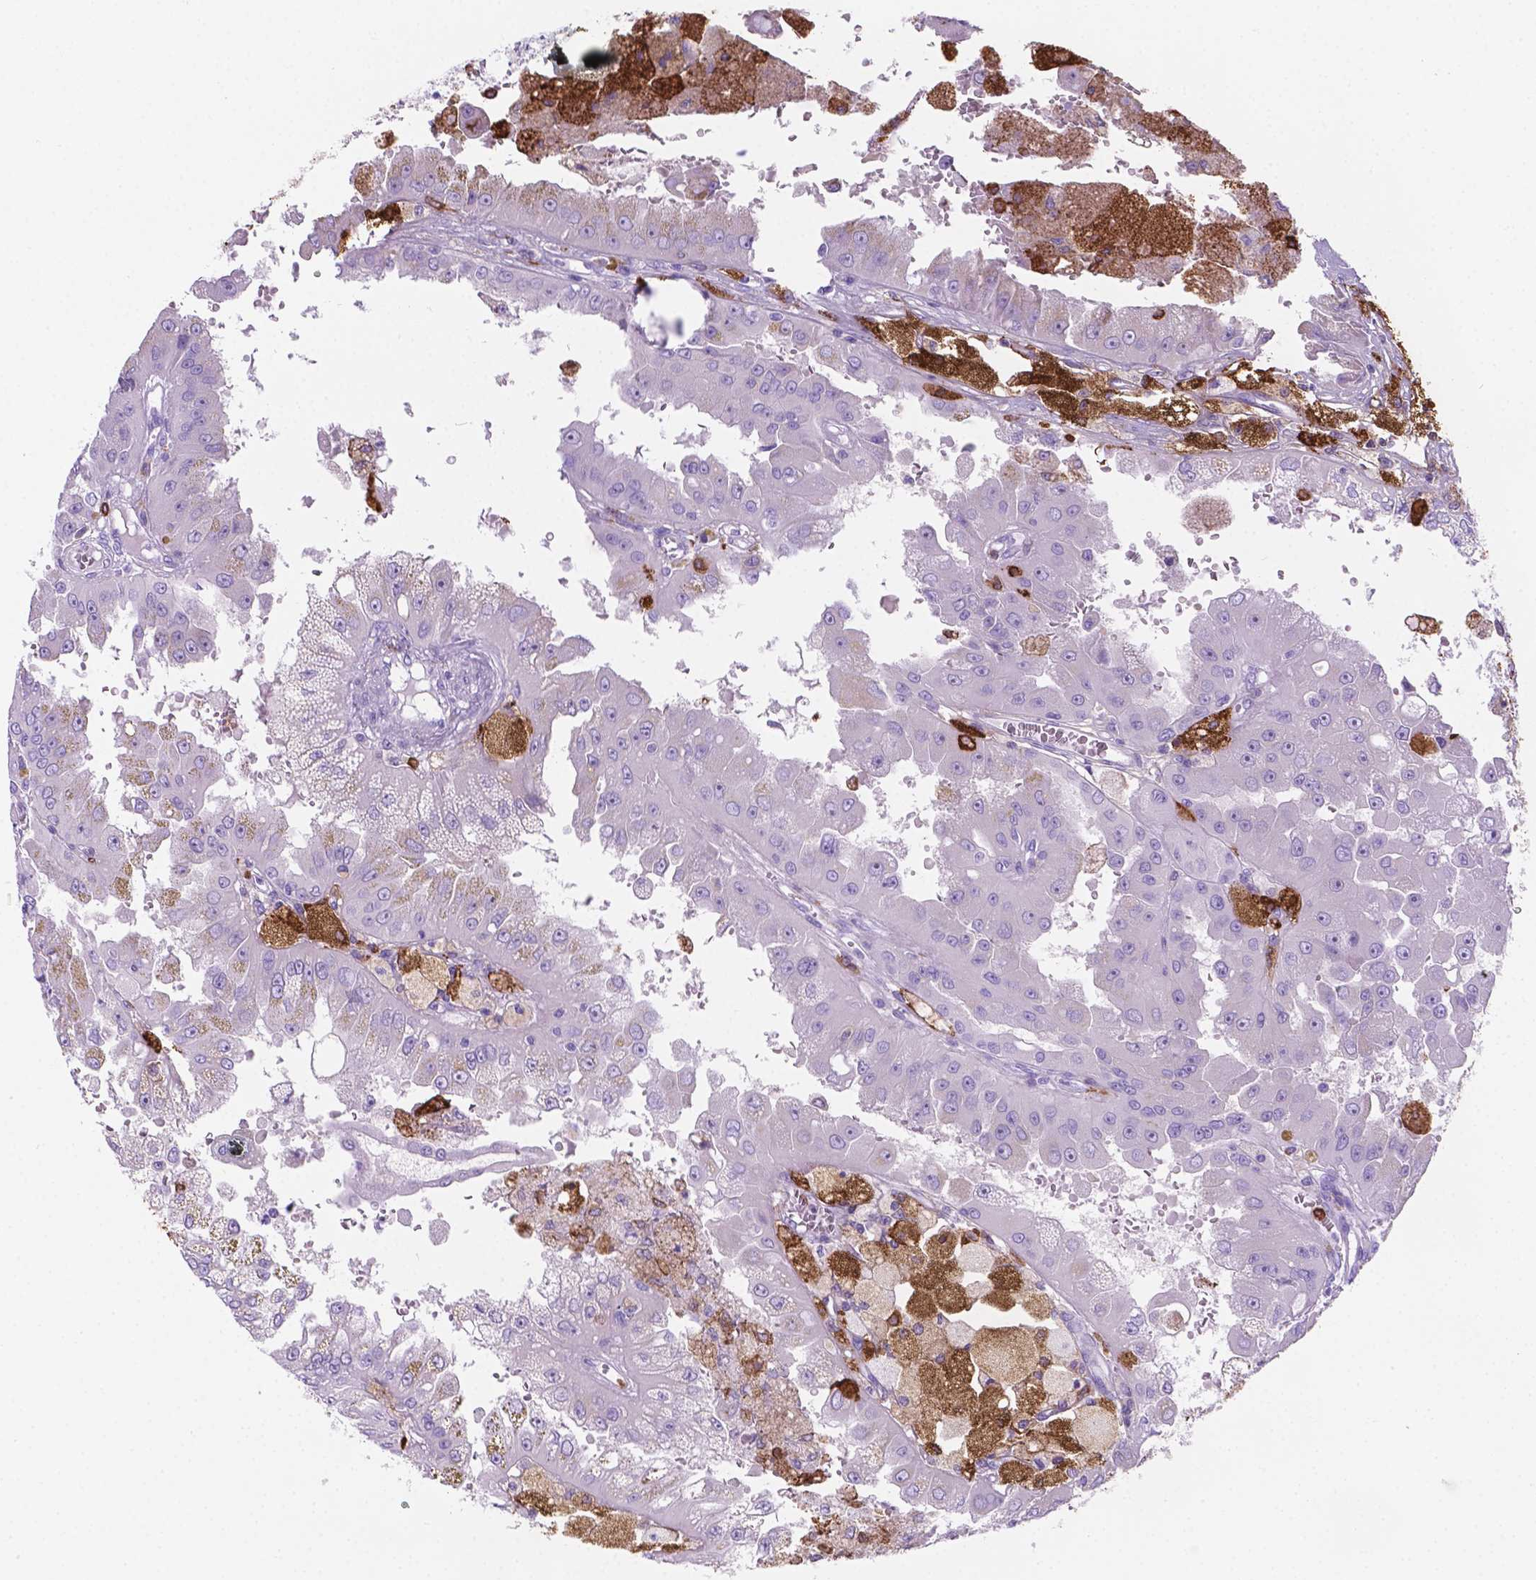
{"staining": {"intensity": "negative", "quantity": "none", "location": "none"}, "tissue": "renal cancer", "cell_type": "Tumor cells", "image_type": "cancer", "snomed": [{"axis": "morphology", "description": "Adenocarcinoma, NOS"}, {"axis": "topography", "description": "Kidney"}], "caption": "Immunohistochemical staining of renal adenocarcinoma displays no significant positivity in tumor cells.", "gene": "MACF1", "patient": {"sex": "male", "age": 58}}